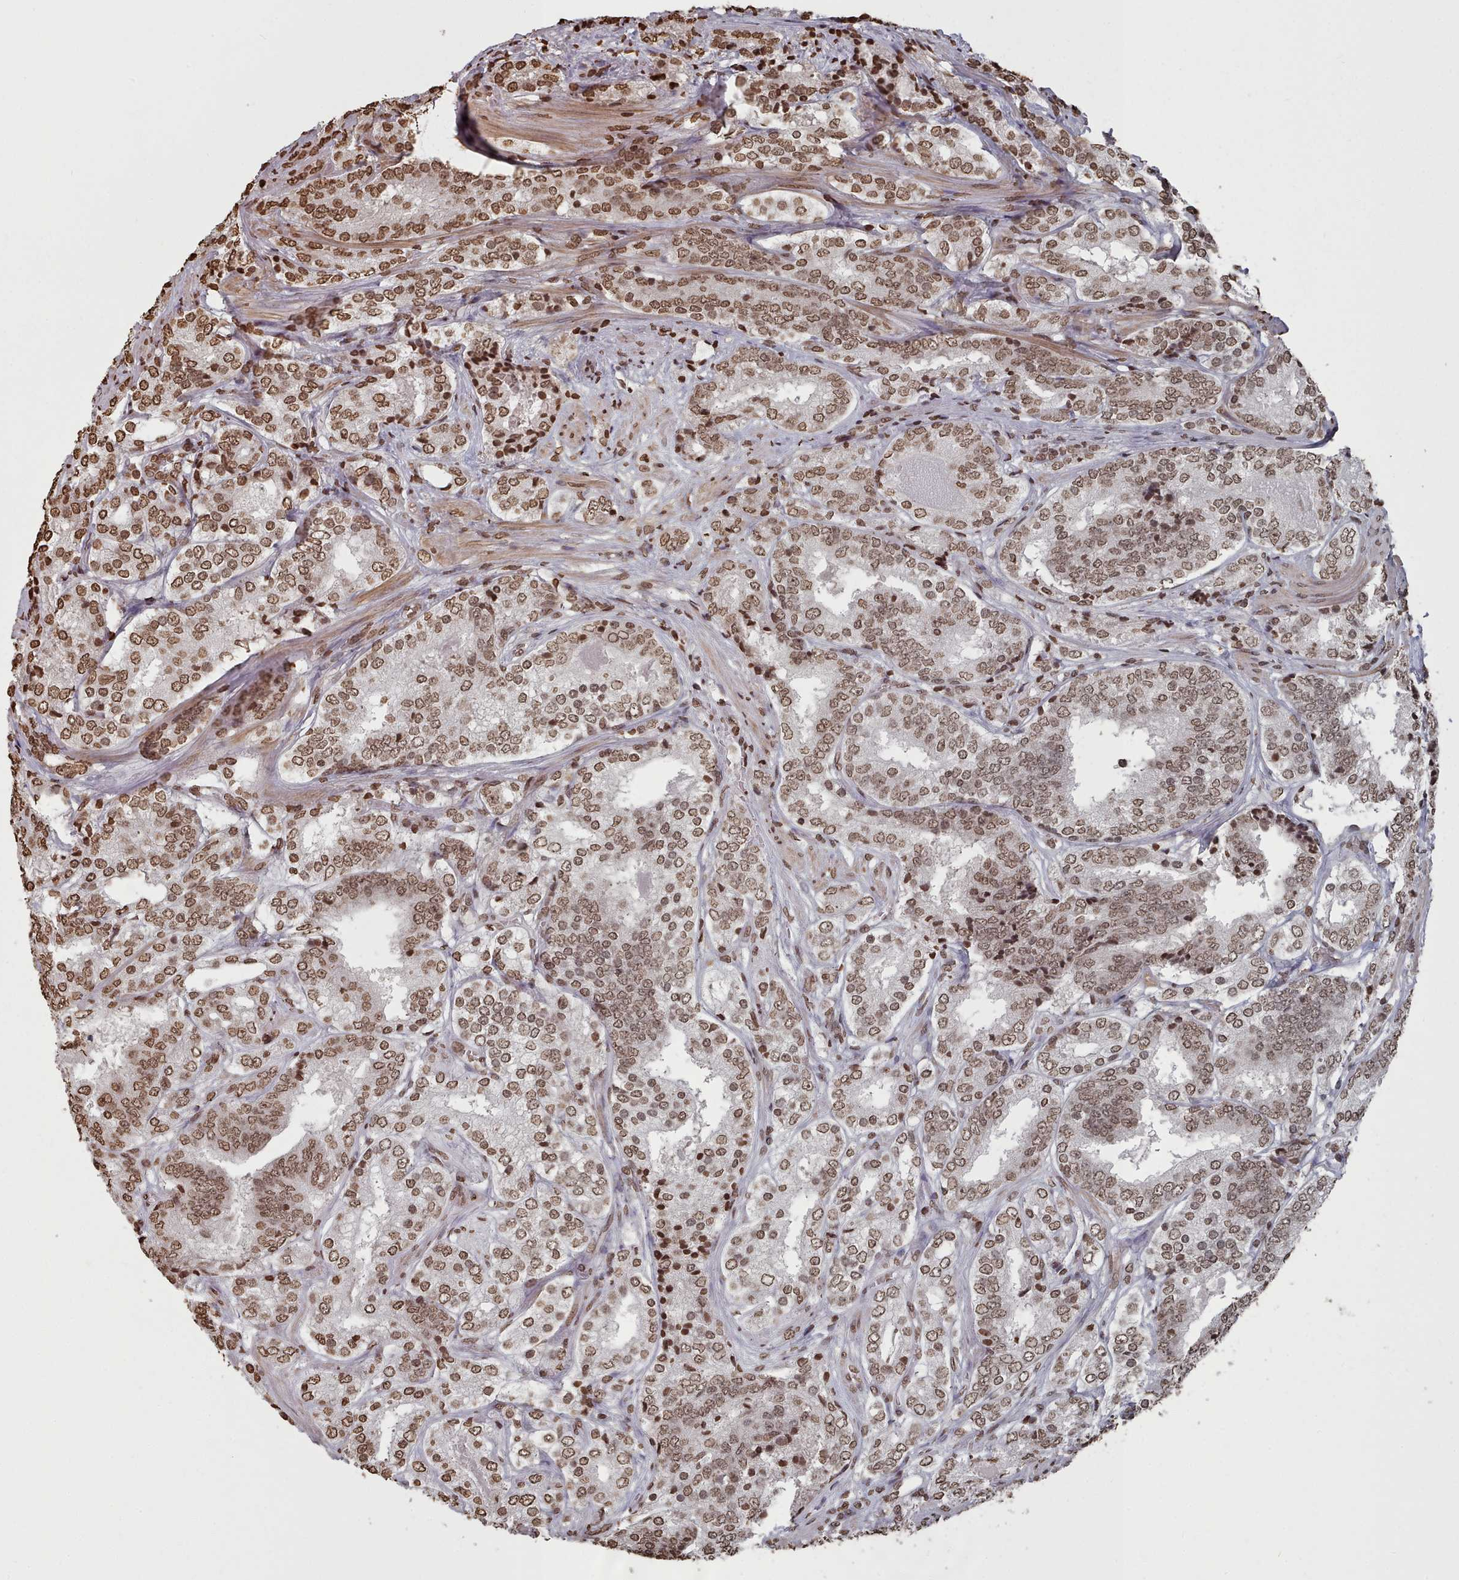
{"staining": {"intensity": "moderate", "quantity": ">75%", "location": "nuclear"}, "tissue": "prostate cancer", "cell_type": "Tumor cells", "image_type": "cancer", "snomed": [{"axis": "morphology", "description": "Adenocarcinoma, High grade"}, {"axis": "topography", "description": "Prostate"}], "caption": "IHC micrograph of neoplastic tissue: human adenocarcinoma (high-grade) (prostate) stained using immunohistochemistry reveals medium levels of moderate protein expression localized specifically in the nuclear of tumor cells, appearing as a nuclear brown color.", "gene": "PLEKHG5", "patient": {"sex": "male", "age": 63}}